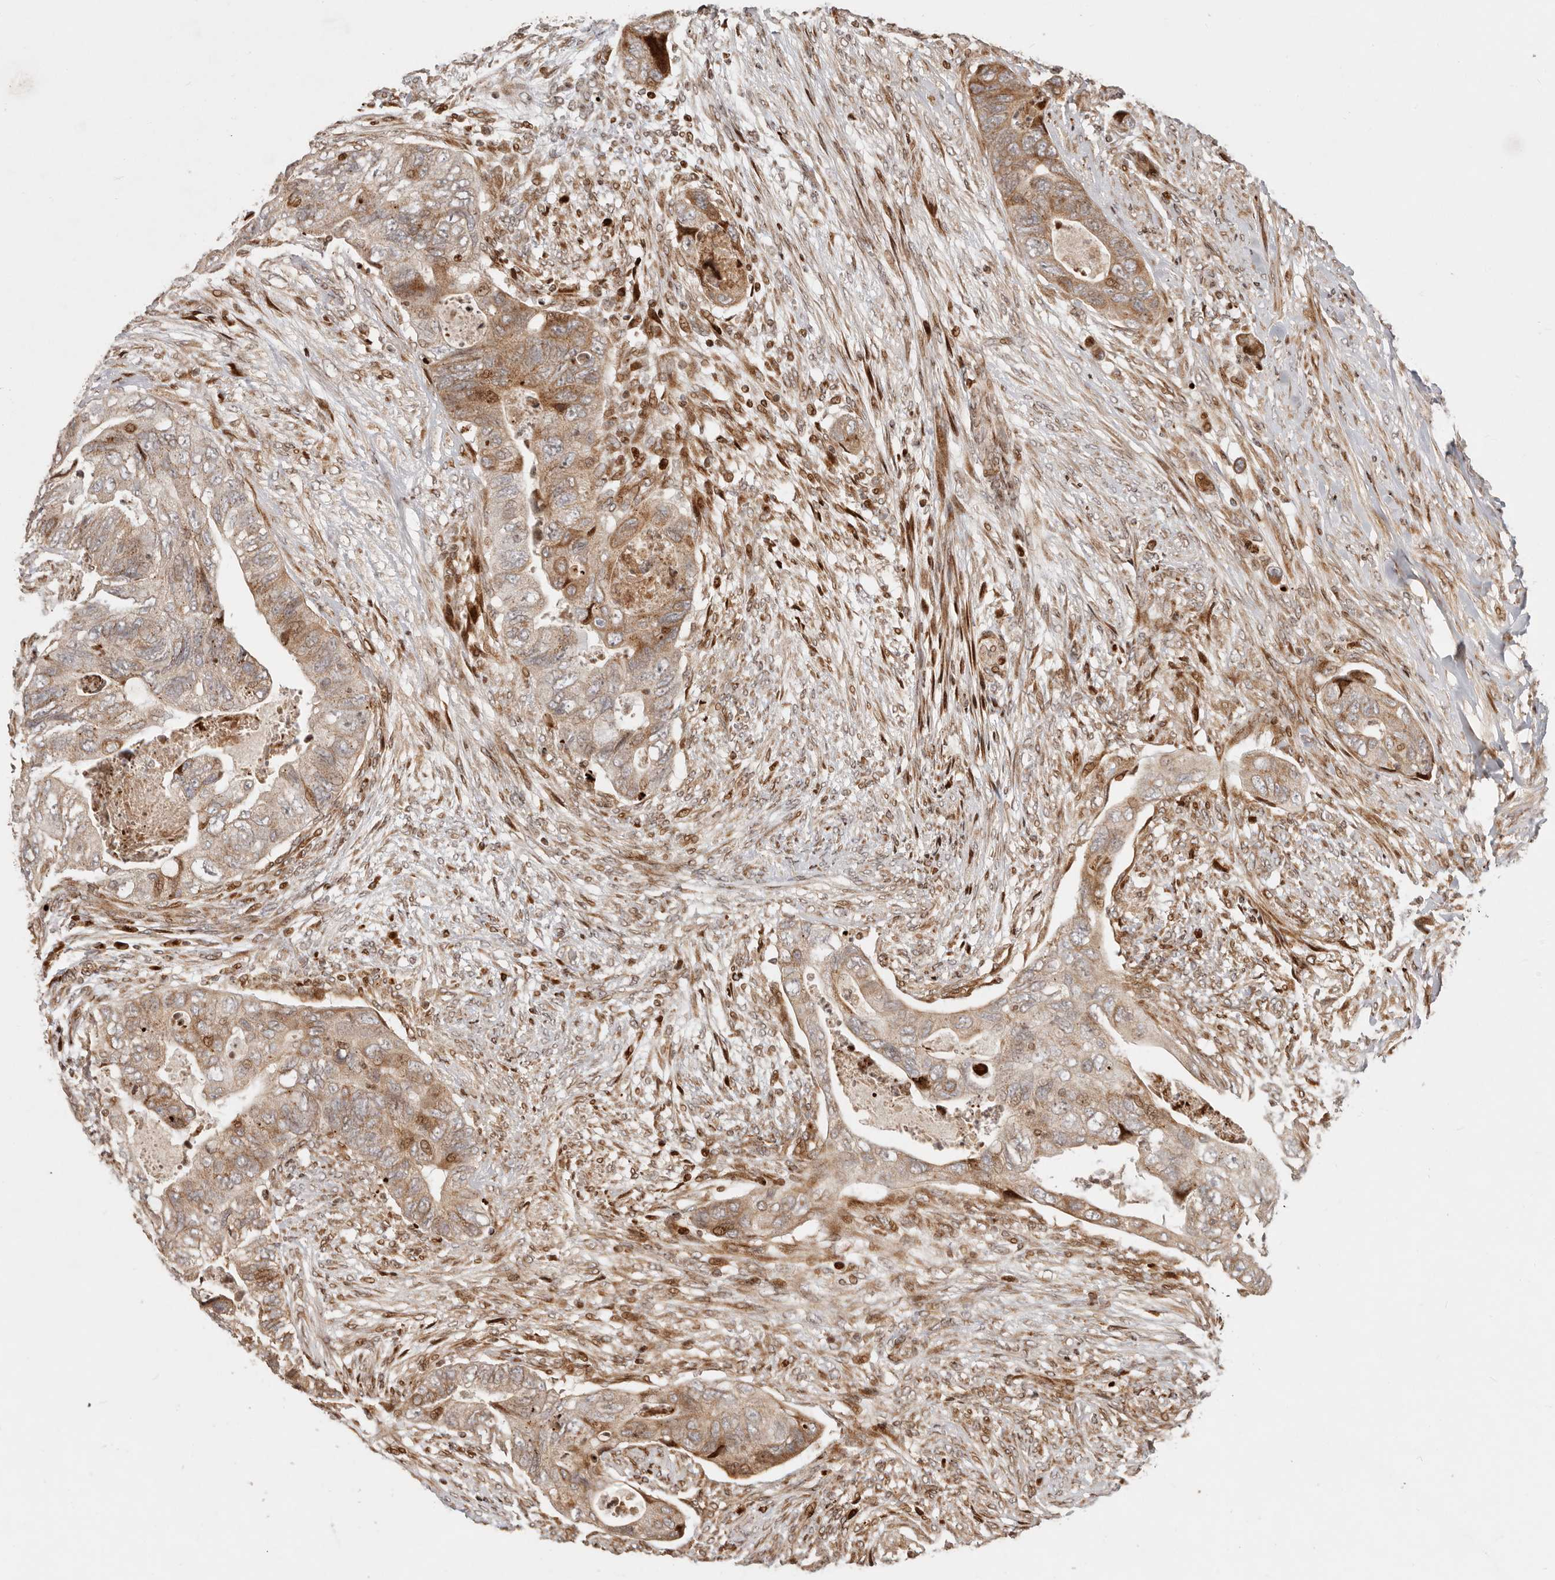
{"staining": {"intensity": "moderate", "quantity": "25%-75%", "location": "cytoplasmic/membranous,nuclear"}, "tissue": "colorectal cancer", "cell_type": "Tumor cells", "image_type": "cancer", "snomed": [{"axis": "morphology", "description": "Adenocarcinoma, NOS"}, {"axis": "topography", "description": "Rectum"}], "caption": "Adenocarcinoma (colorectal) stained for a protein (brown) reveals moderate cytoplasmic/membranous and nuclear positive positivity in approximately 25%-75% of tumor cells.", "gene": "TRIM4", "patient": {"sex": "male", "age": 63}}